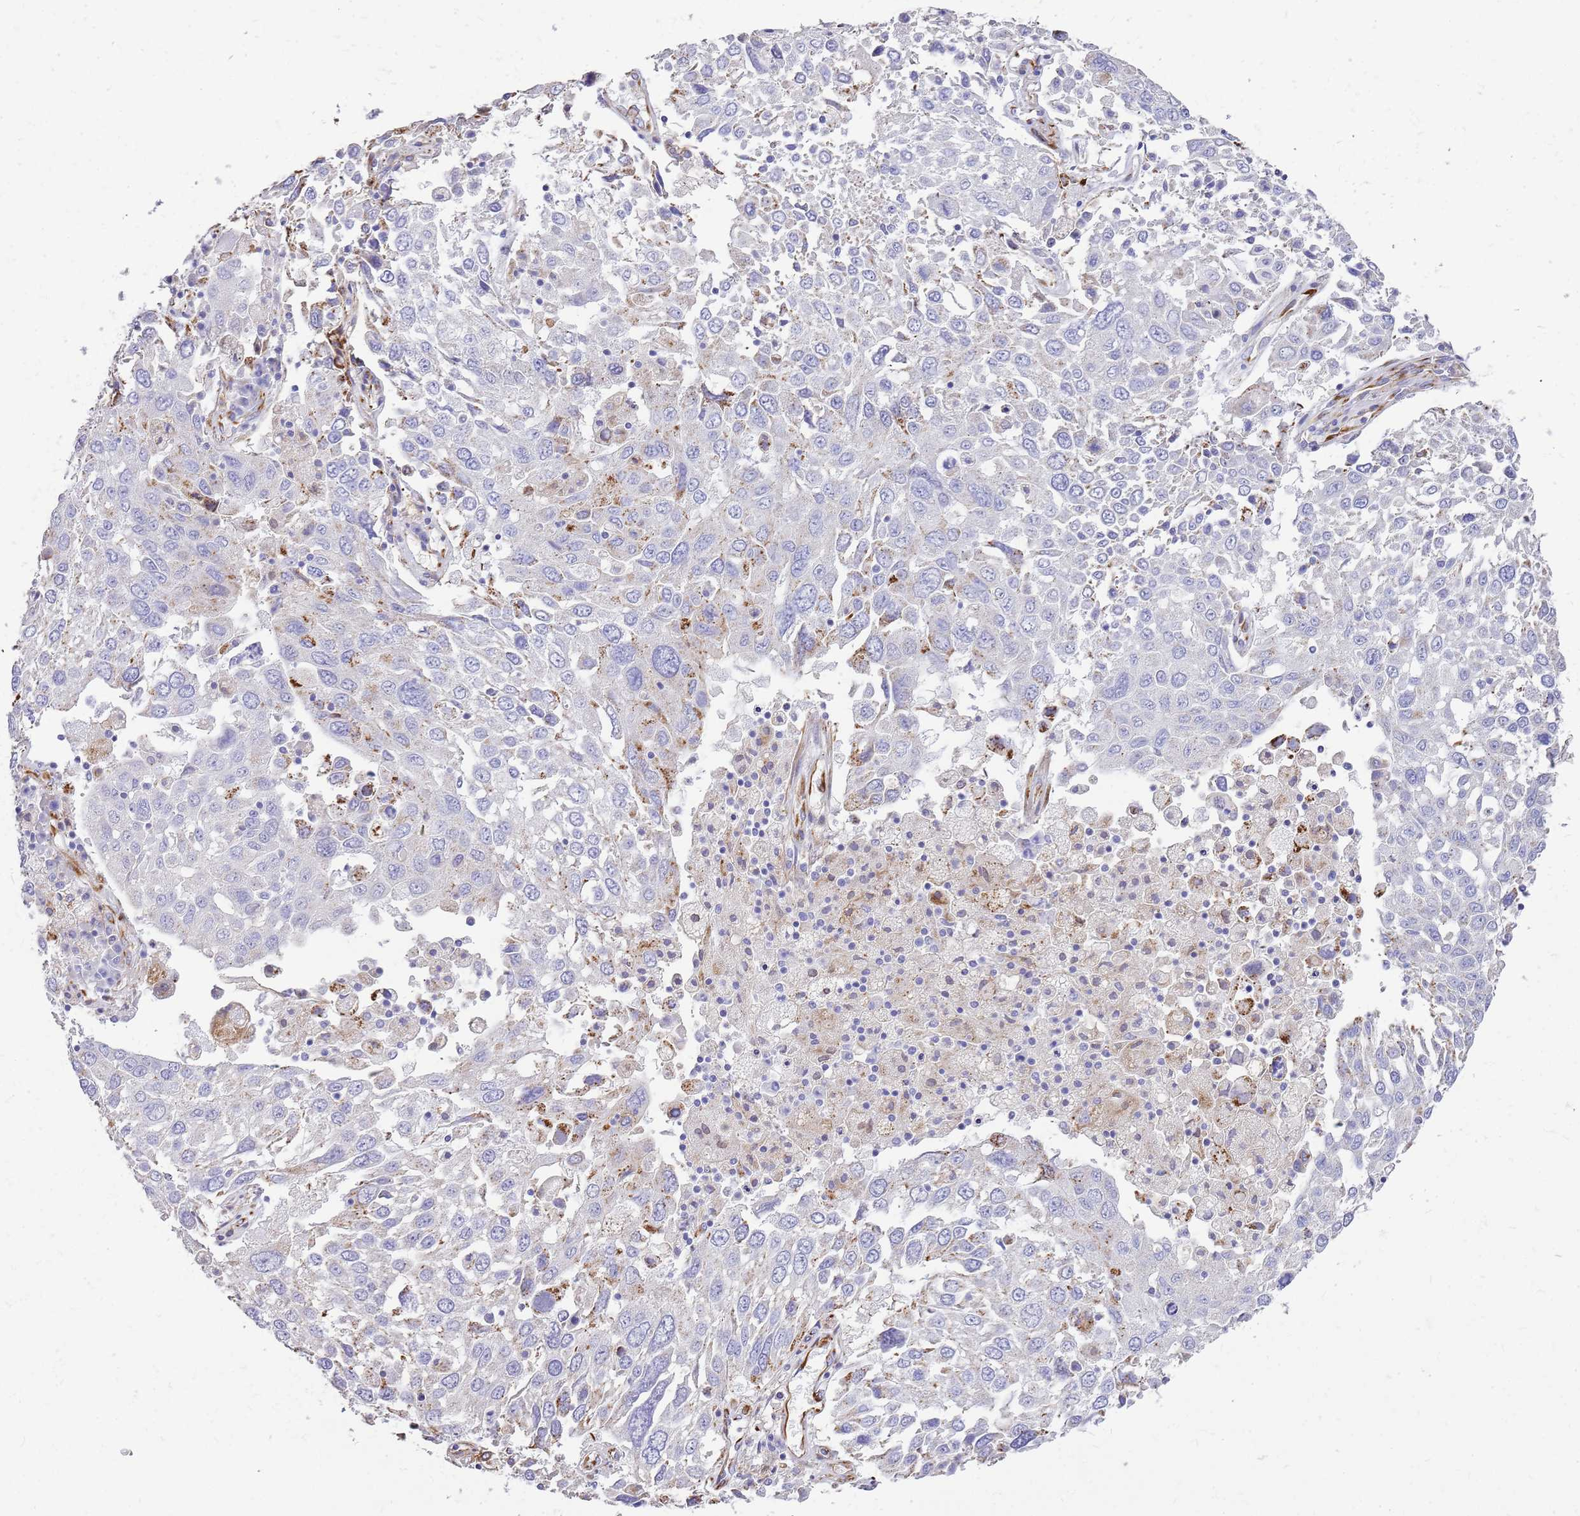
{"staining": {"intensity": "negative", "quantity": "none", "location": "none"}, "tissue": "lung cancer", "cell_type": "Tumor cells", "image_type": "cancer", "snomed": [{"axis": "morphology", "description": "Squamous cell carcinoma, NOS"}, {"axis": "topography", "description": "Lung"}], "caption": "Immunohistochemical staining of lung cancer demonstrates no significant staining in tumor cells. (DAB immunohistochemistry, high magnification).", "gene": "ZDHHC1", "patient": {"sex": "male", "age": 65}}